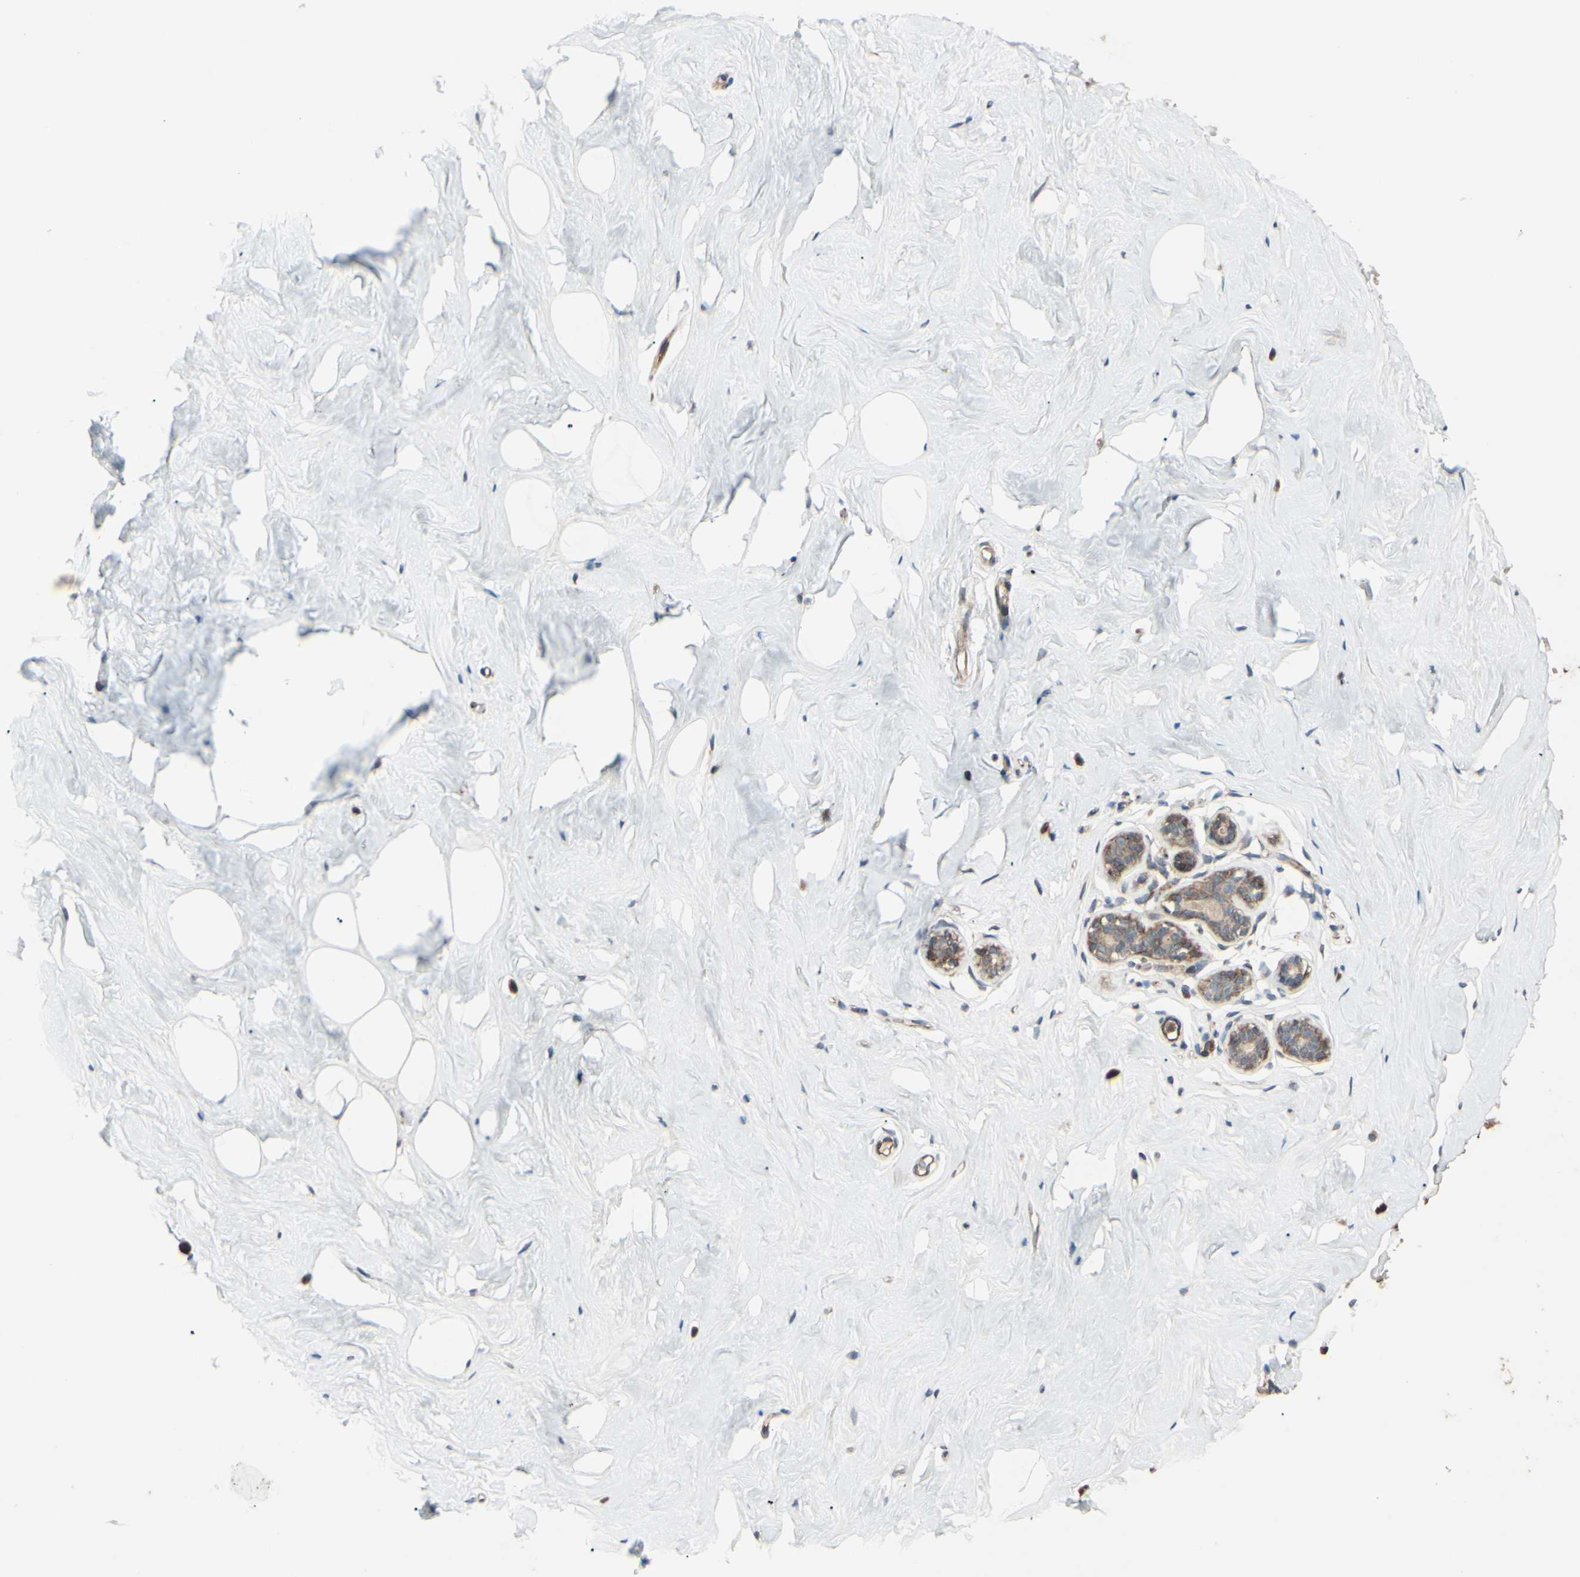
{"staining": {"intensity": "negative", "quantity": "none", "location": "none"}, "tissue": "breast", "cell_type": "Adipocytes", "image_type": "normal", "snomed": [{"axis": "morphology", "description": "Normal tissue, NOS"}, {"axis": "topography", "description": "Breast"}], "caption": "A high-resolution image shows immunohistochemistry staining of benign breast, which exhibits no significant positivity in adipocytes. (IHC, brightfield microscopy, high magnification).", "gene": "PRAF2", "patient": {"sex": "female", "age": 75}}